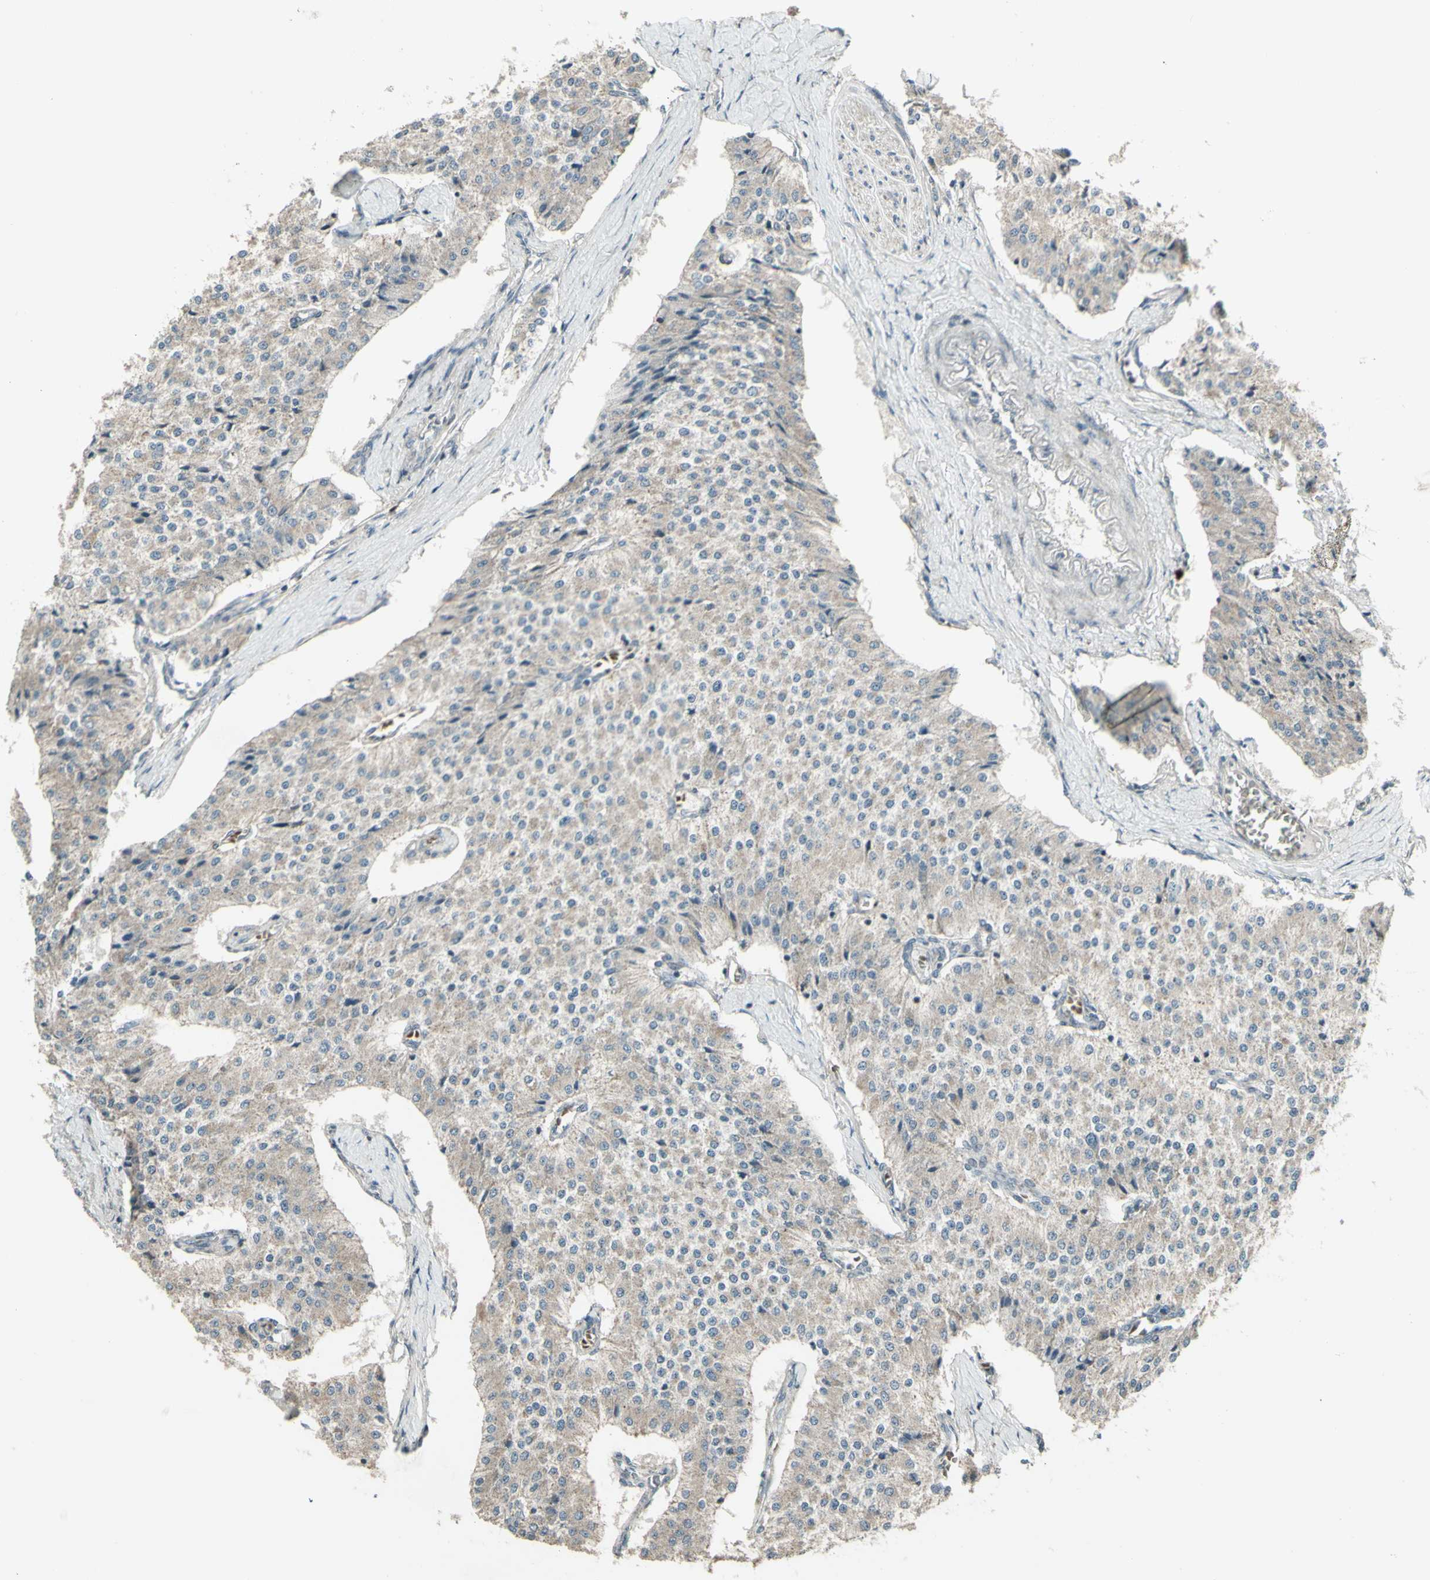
{"staining": {"intensity": "weak", "quantity": ">75%", "location": "cytoplasmic/membranous"}, "tissue": "carcinoid", "cell_type": "Tumor cells", "image_type": "cancer", "snomed": [{"axis": "morphology", "description": "Carcinoid, malignant, NOS"}, {"axis": "topography", "description": "Colon"}], "caption": "Immunohistochemistry (IHC) staining of carcinoid, which demonstrates low levels of weak cytoplasmic/membranous expression in approximately >75% of tumor cells indicating weak cytoplasmic/membranous protein positivity. The staining was performed using DAB (brown) for protein detection and nuclei were counterstained in hematoxylin (blue).", "gene": "GRAMD1B", "patient": {"sex": "female", "age": 52}}